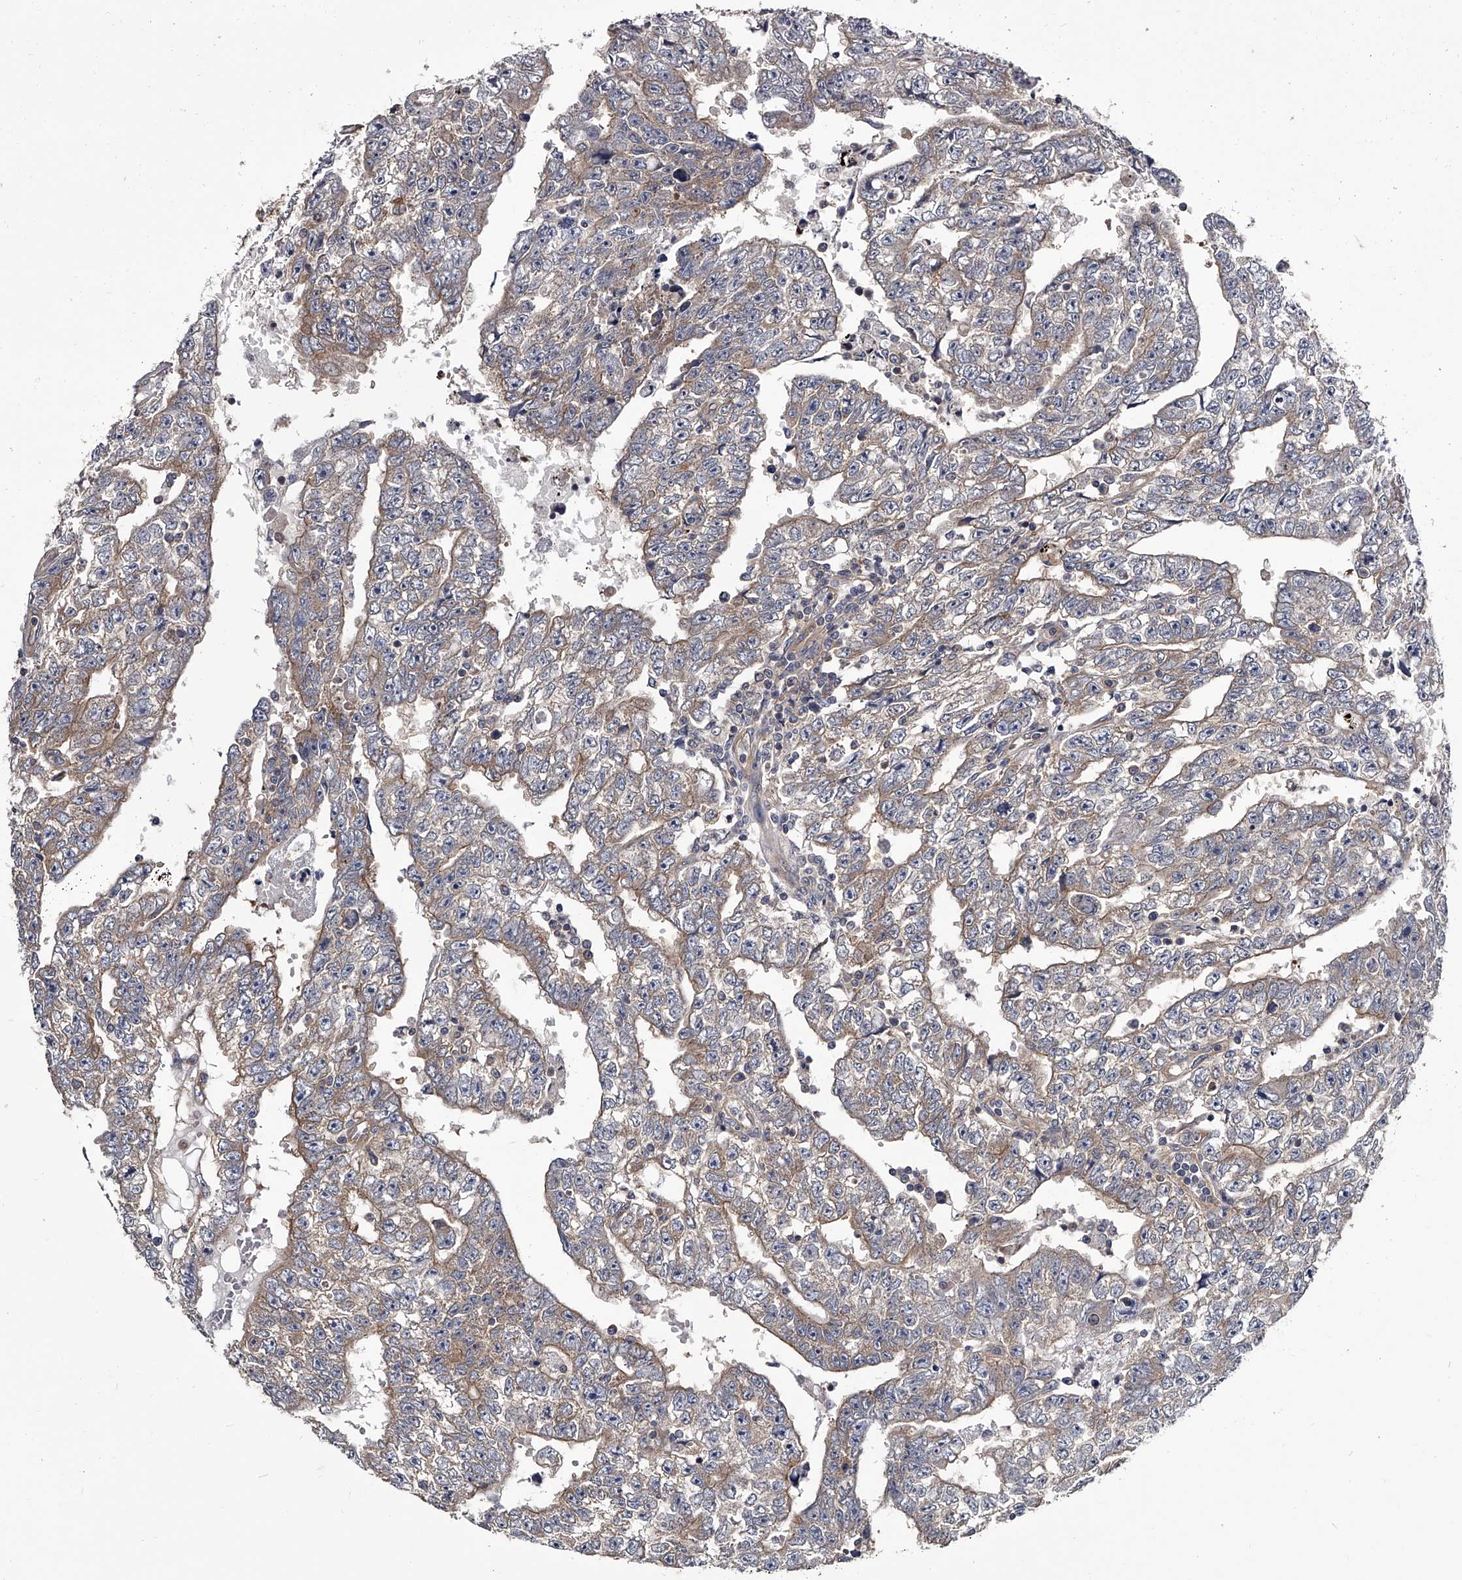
{"staining": {"intensity": "negative", "quantity": "none", "location": "none"}, "tissue": "testis cancer", "cell_type": "Tumor cells", "image_type": "cancer", "snomed": [{"axis": "morphology", "description": "Carcinoma, Embryonal, NOS"}, {"axis": "topography", "description": "Testis"}], "caption": "DAB immunohistochemical staining of testis embryonal carcinoma demonstrates no significant expression in tumor cells. The staining was performed using DAB (3,3'-diaminobenzidine) to visualize the protein expression in brown, while the nuclei were stained in blue with hematoxylin (Magnification: 20x).", "gene": "GAPVD1", "patient": {"sex": "male", "age": 25}}